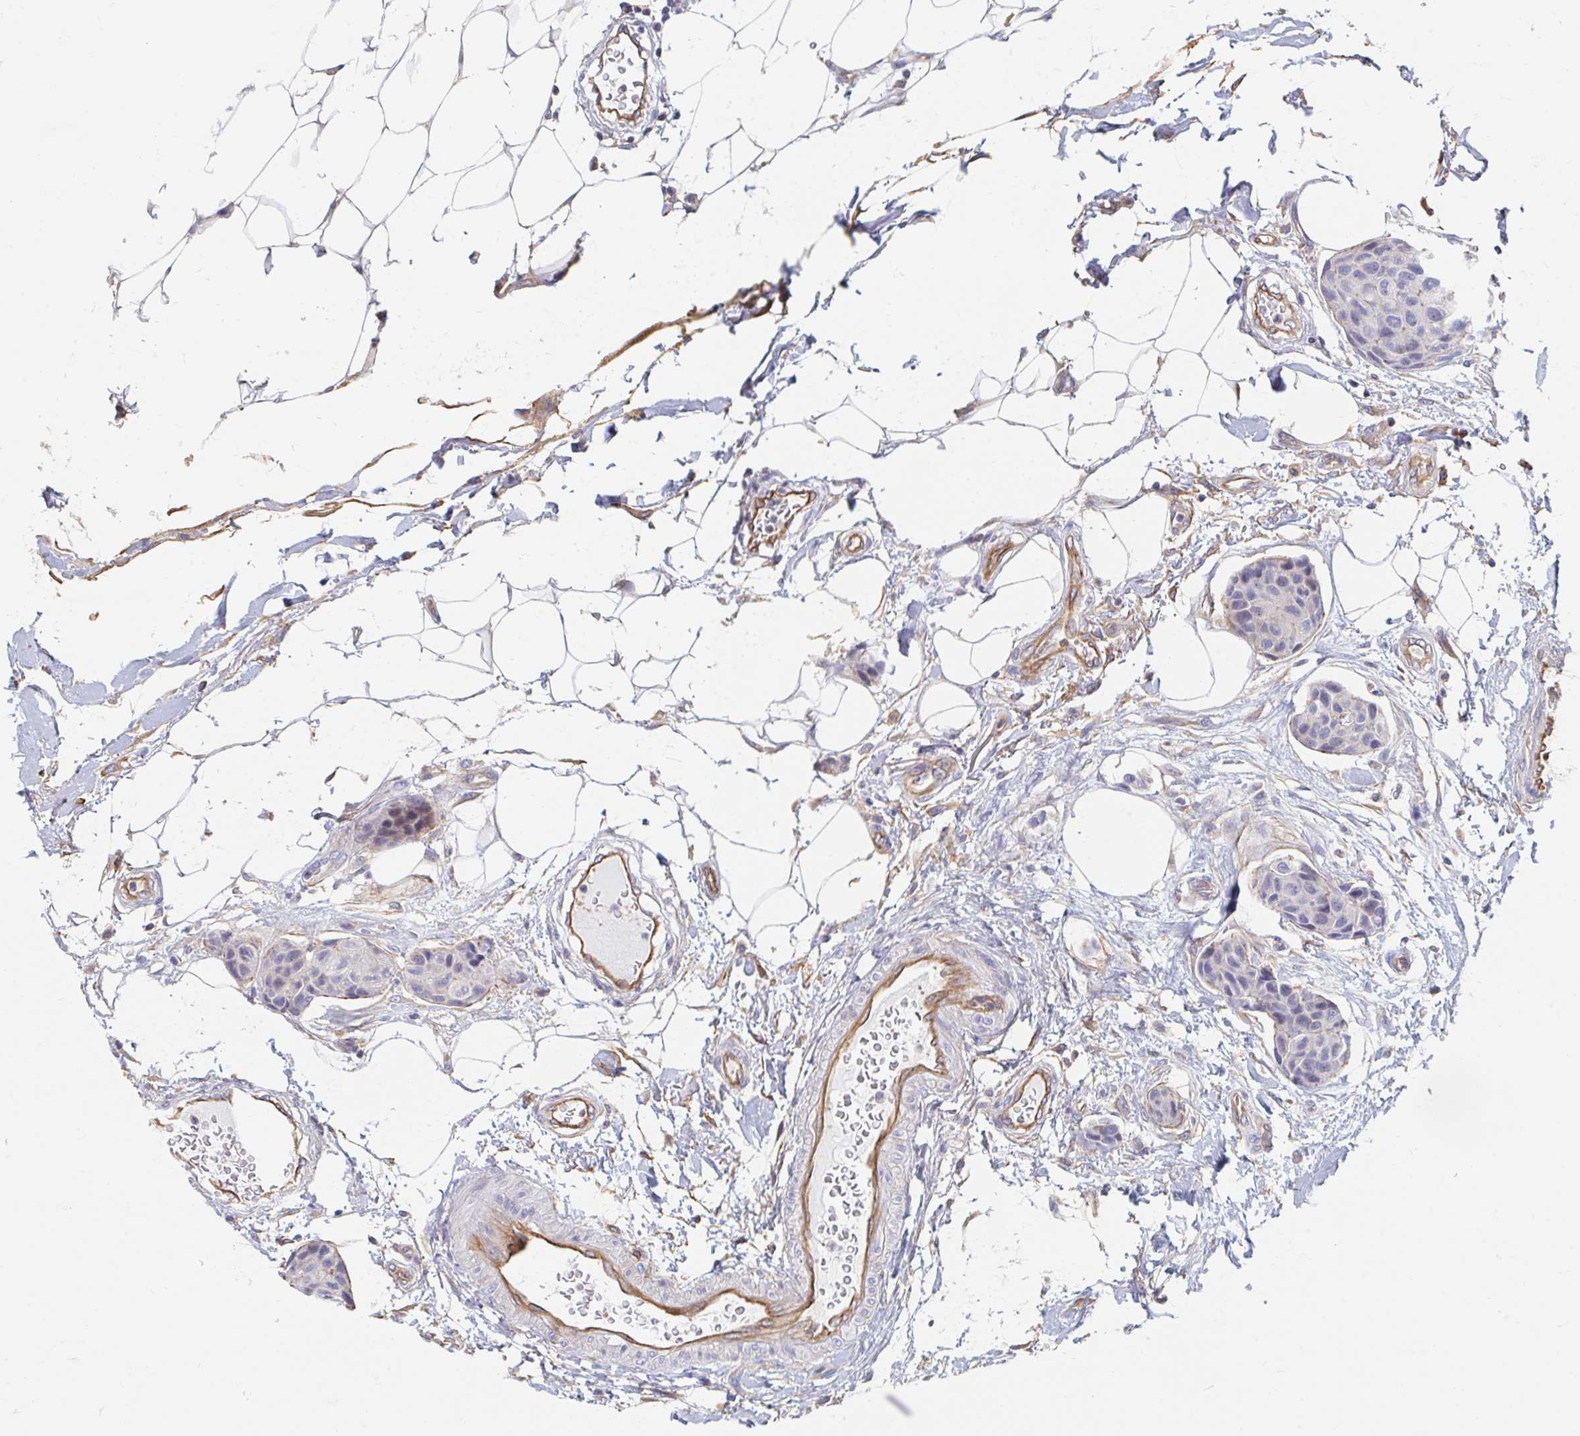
{"staining": {"intensity": "negative", "quantity": "none", "location": "none"}, "tissue": "breast cancer", "cell_type": "Tumor cells", "image_type": "cancer", "snomed": [{"axis": "morphology", "description": "Duct carcinoma"}, {"axis": "topography", "description": "Breast"}, {"axis": "topography", "description": "Lymph node"}], "caption": "DAB immunohistochemical staining of human breast infiltrating ductal carcinoma exhibits no significant positivity in tumor cells. Nuclei are stained in blue.", "gene": "MYLK2", "patient": {"sex": "female", "age": 80}}